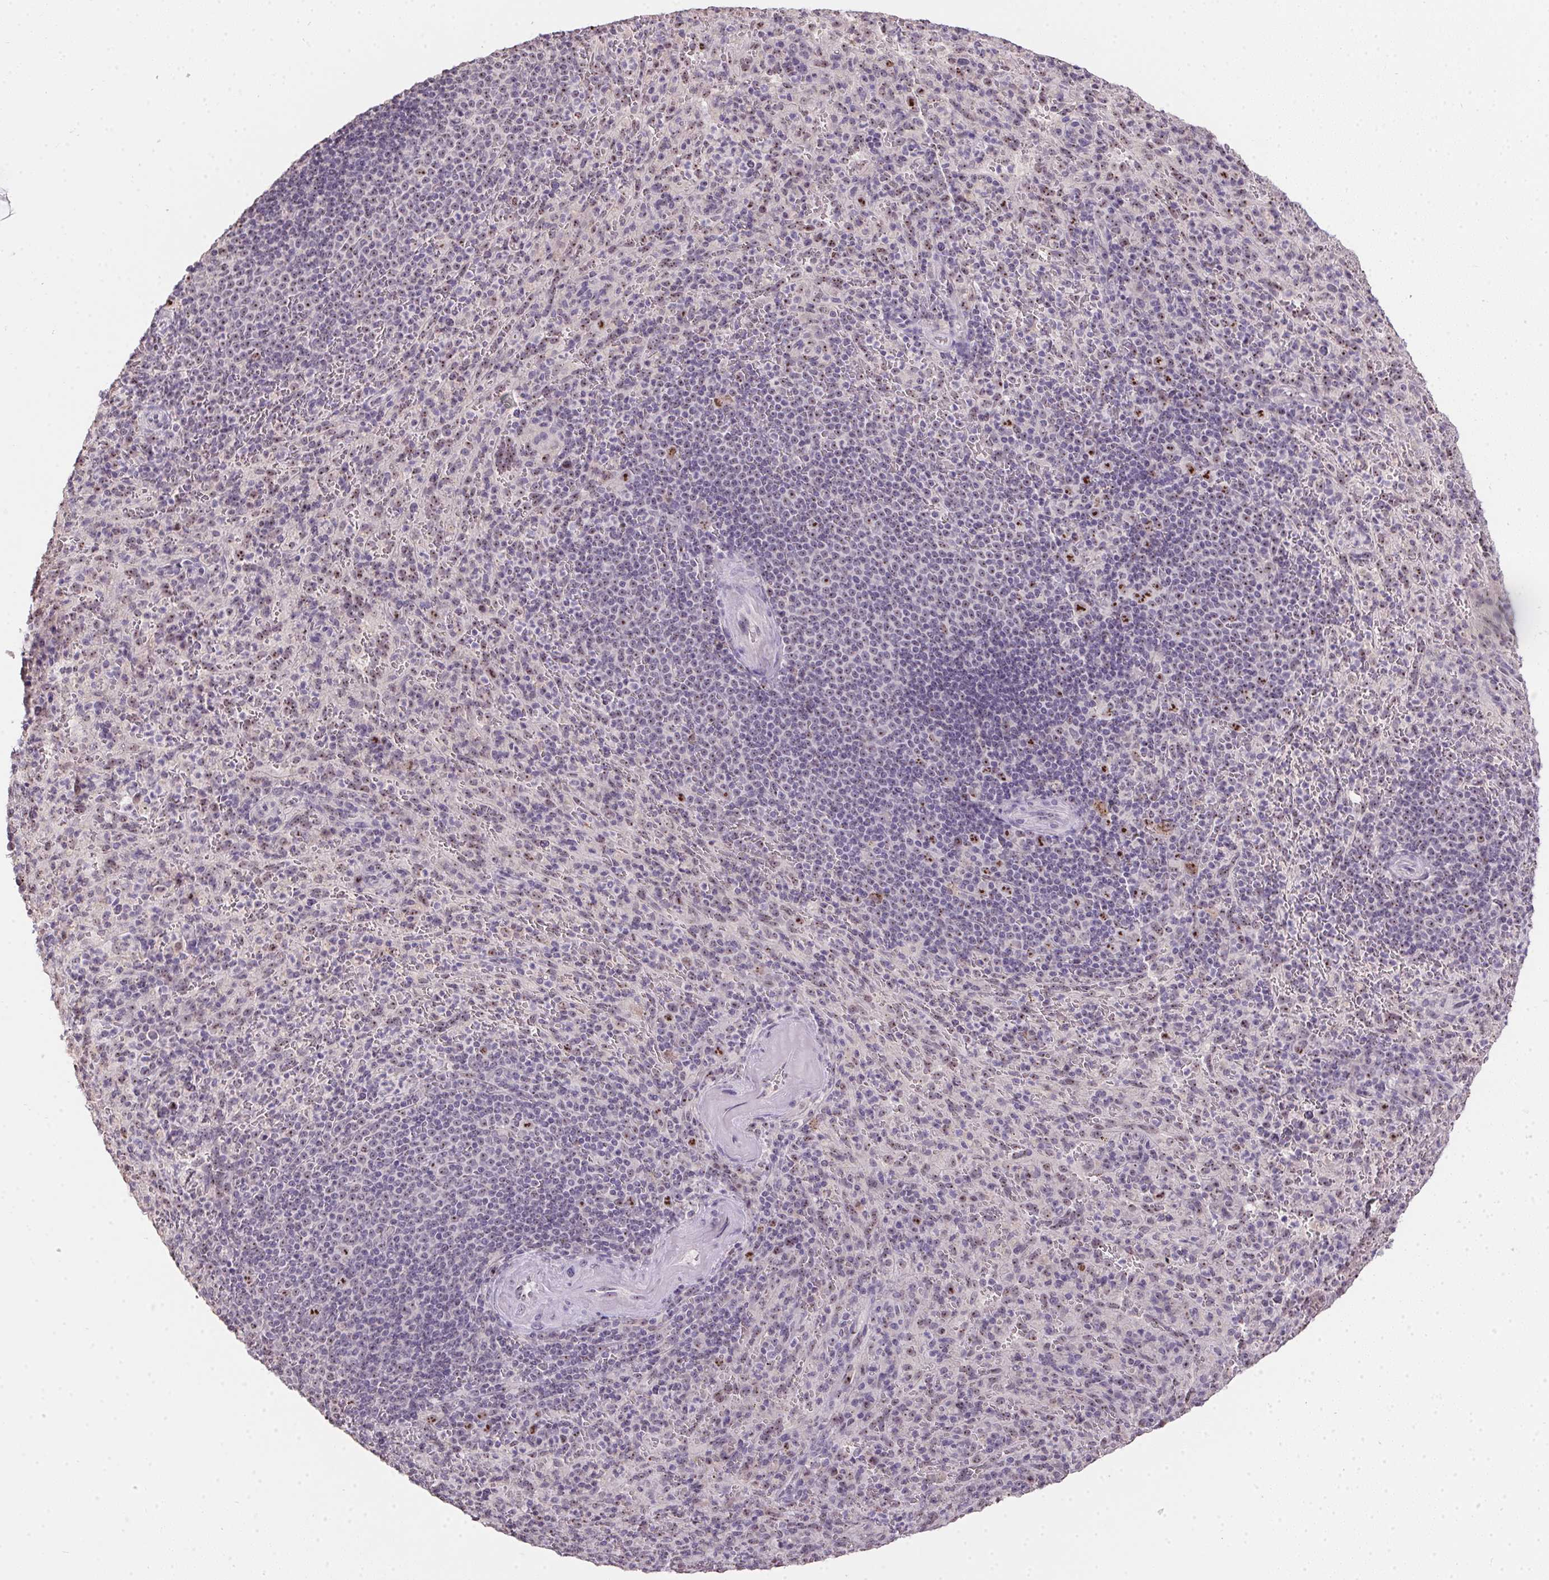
{"staining": {"intensity": "weak", "quantity": "<25%", "location": "nuclear"}, "tissue": "spleen", "cell_type": "Cells in red pulp", "image_type": "normal", "snomed": [{"axis": "morphology", "description": "Normal tissue, NOS"}, {"axis": "topography", "description": "Spleen"}], "caption": "Cells in red pulp show no significant protein expression in normal spleen. (DAB (3,3'-diaminobenzidine) immunohistochemistry (IHC) visualized using brightfield microscopy, high magnification).", "gene": "BATF2", "patient": {"sex": "male", "age": 57}}